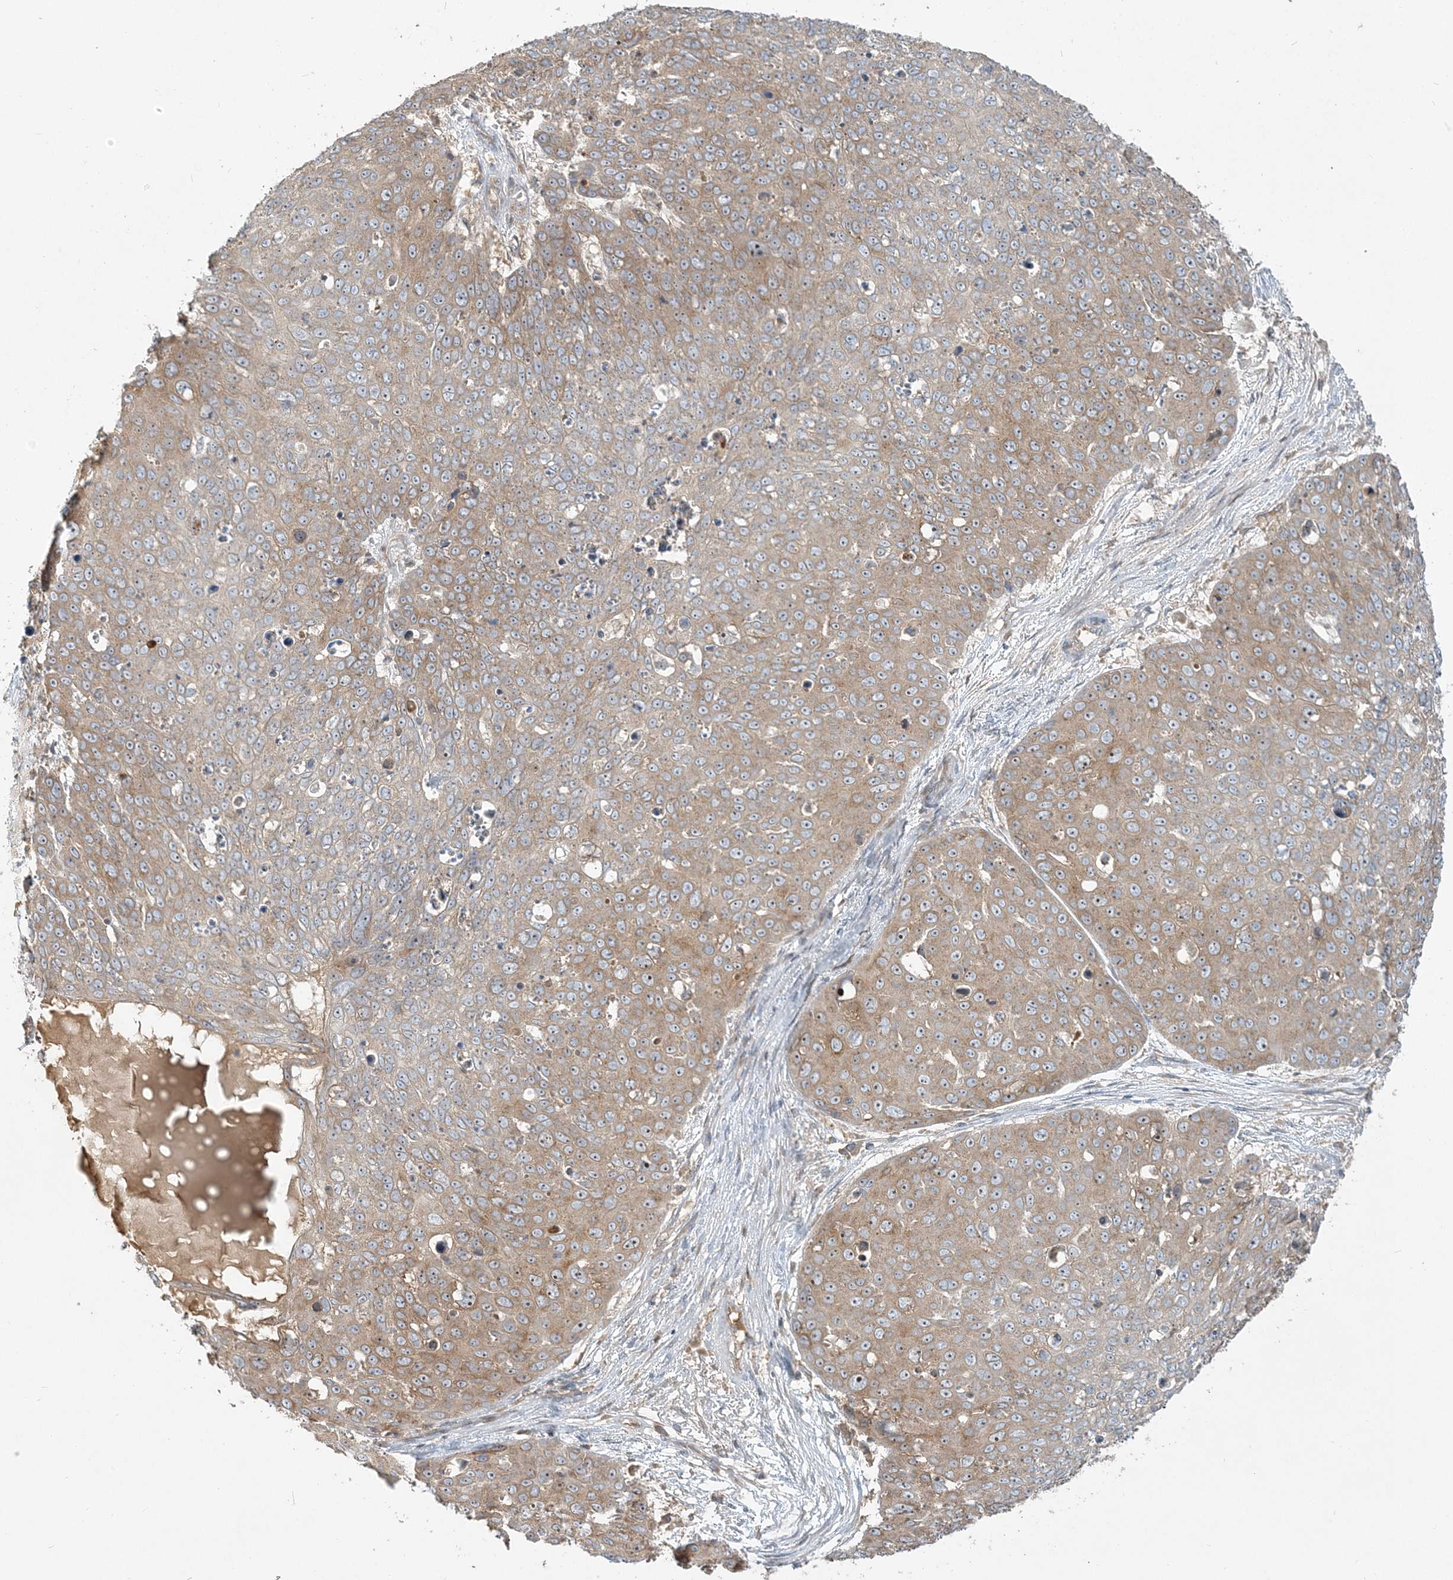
{"staining": {"intensity": "moderate", "quantity": ">75%", "location": "cytoplasmic/membranous,nuclear"}, "tissue": "skin cancer", "cell_type": "Tumor cells", "image_type": "cancer", "snomed": [{"axis": "morphology", "description": "Squamous cell carcinoma, NOS"}, {"axis": "topography", "description": "Skin"}], "caption": "Skin cancer was stained to show a protein in brown. There is medium levels of moderate cytoplasmic/membranous and nuclear expression in about >75% of tumor cells.", "gene": "AP1AR", "patient": {"sex": "male", "age": 71}}